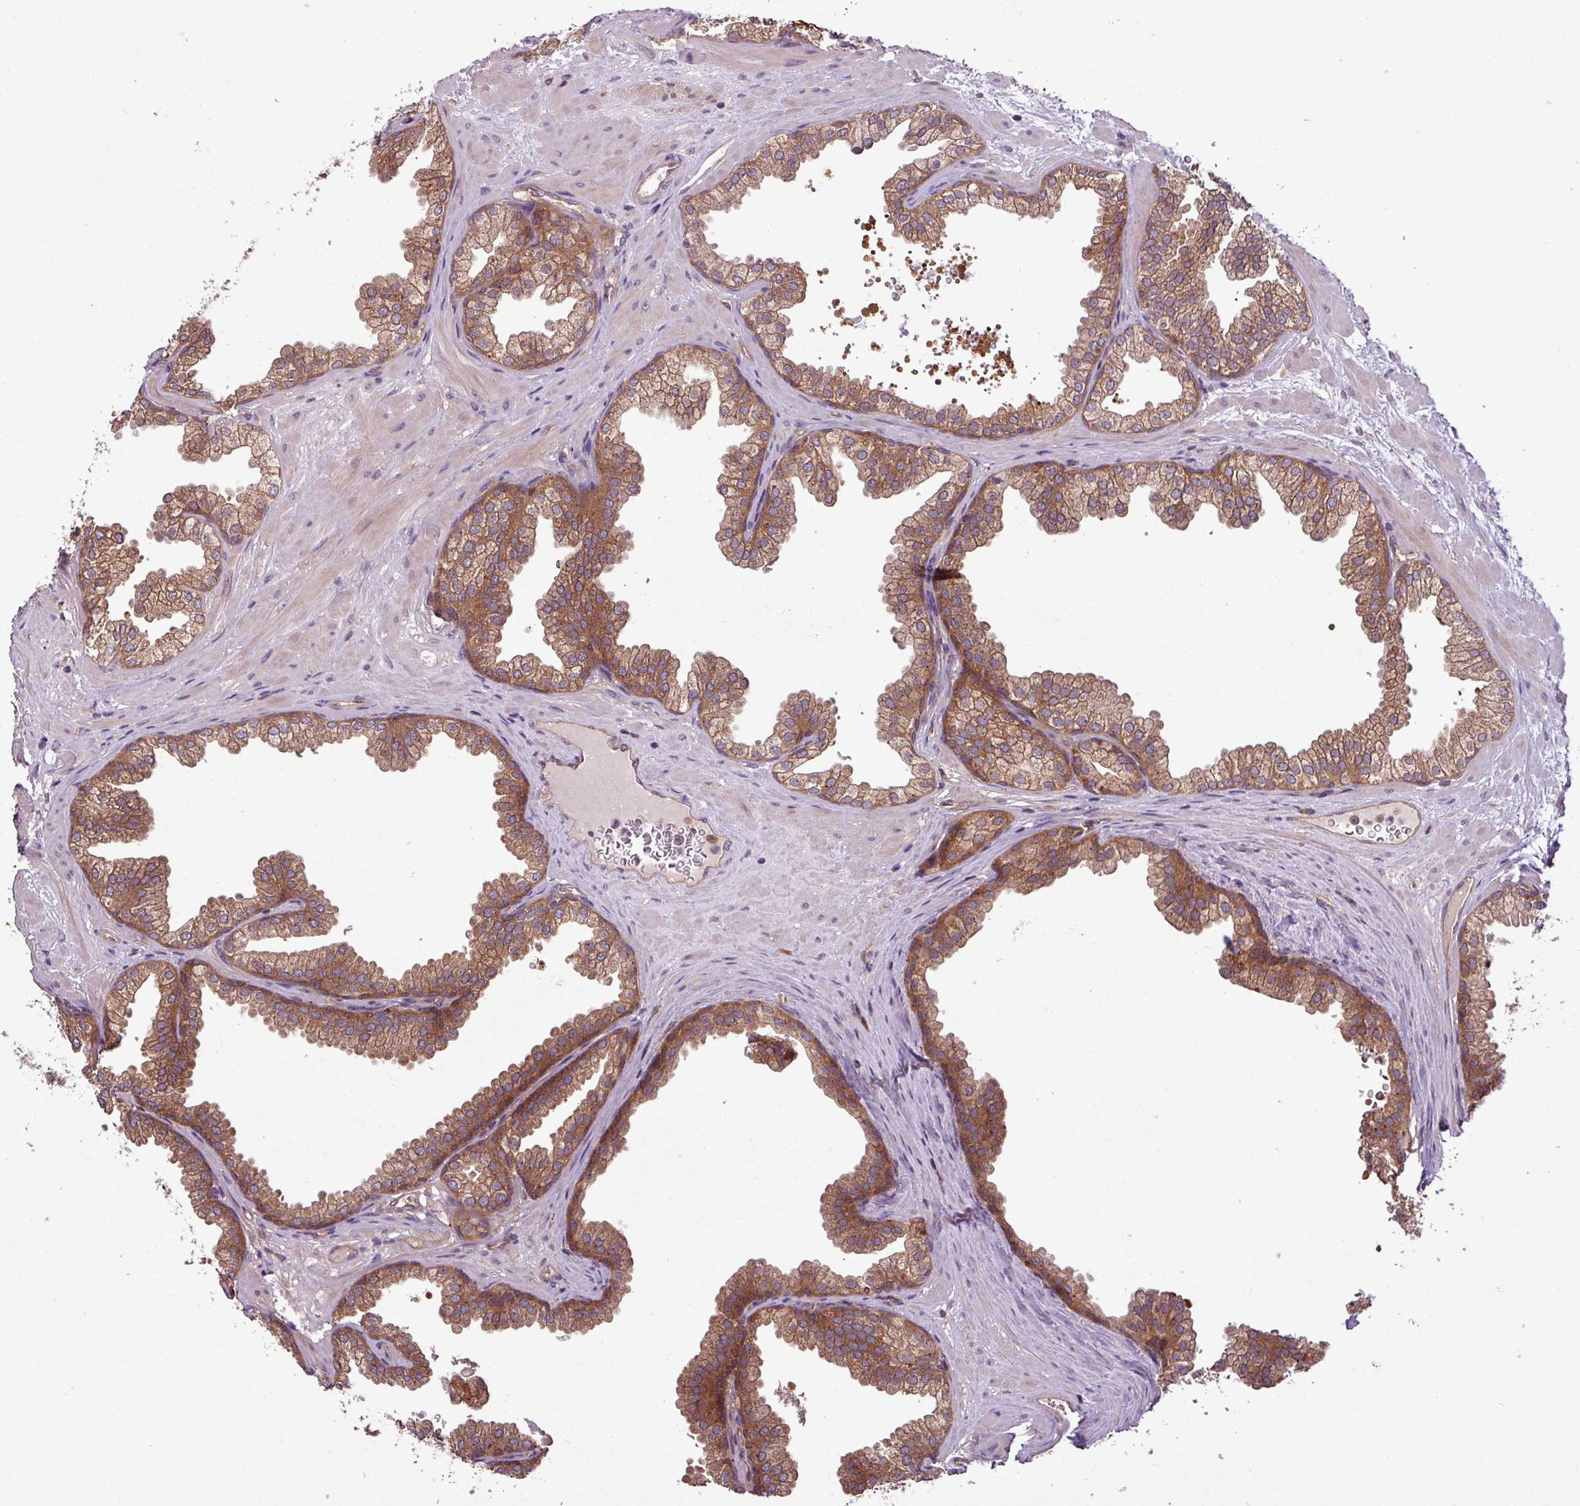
{"staining": {"intensity": "strong", "quantity": ">75%", "location": "cytoplasmic/membranous"}, "tissue": "prostate", "cell_type": "Glandular cells", "image_type": "normal", "snomed": [{"axis": "morphology", "description": "Normal tissue, NOS"}, {"axis": "topography", "description": "Prostate"}], "caption": "A brown stain shows strong cytoplasmic/membranous staining of a protein in glandular cells of unremarkable human prostate. (IHC, brightfield microscopy, high magnification).", "gene": "SIRPB2", "patient": {"sex": "male", "age": 37}}